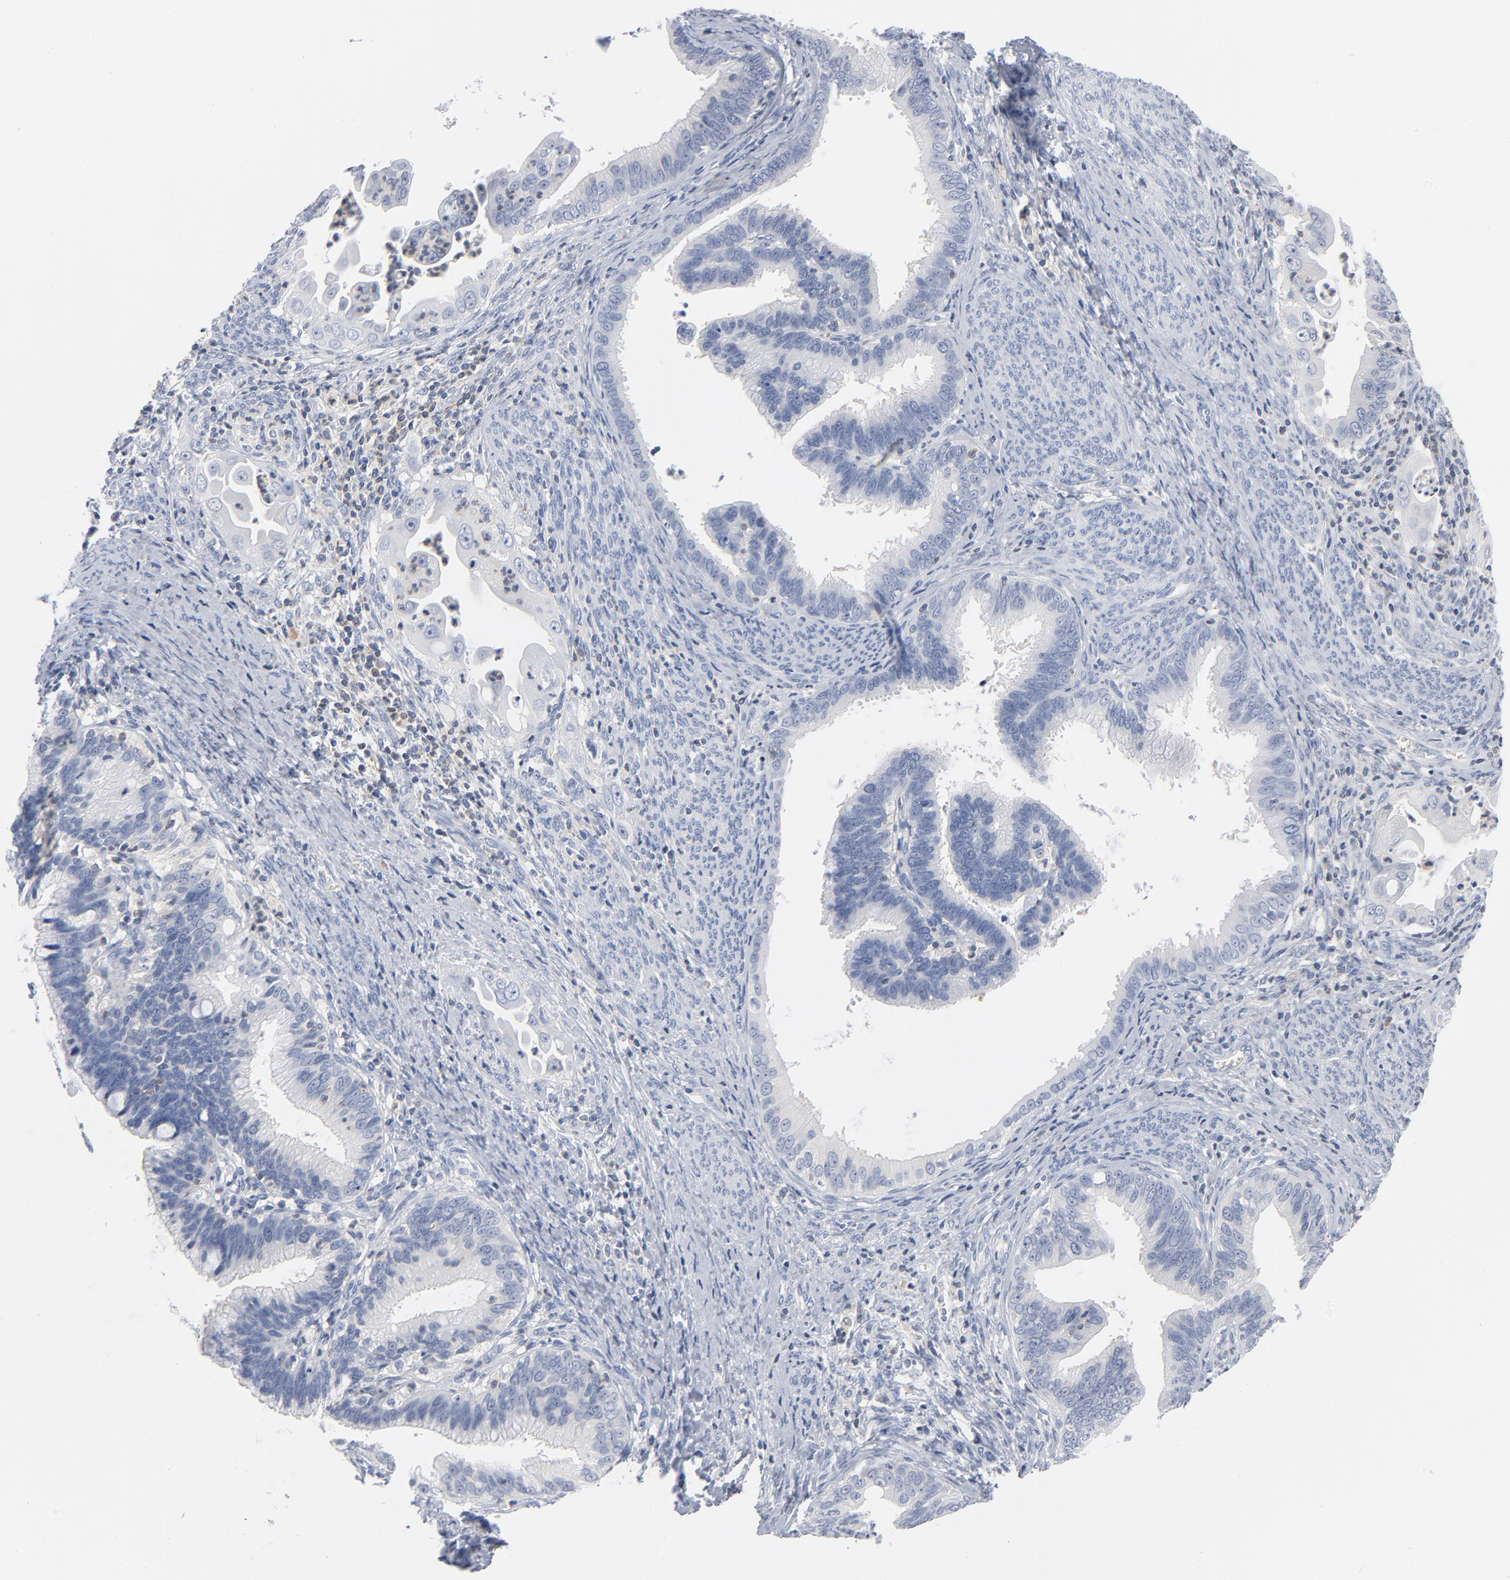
{"staining": {"intensity": "negative", "quantity": "none", "location": "none"}, "tissue": "cervical cancer", "cell_type": "Tumor cells", "image_type": "cancer", "snomed": [{"axis": "morphology", "description": "Adenocarcinoma, NOS"}, {"axis": "topography", "description": "Cervix"}], "caption": "DAB (3,3'-diaminobenzidine) immunohistochemical staining of human cervical cancer (adenocarcinoma) reveals no significant staining in tumor cells.", "gene": "PTK2B", "patient": {"sex": "female", "age": 47}}